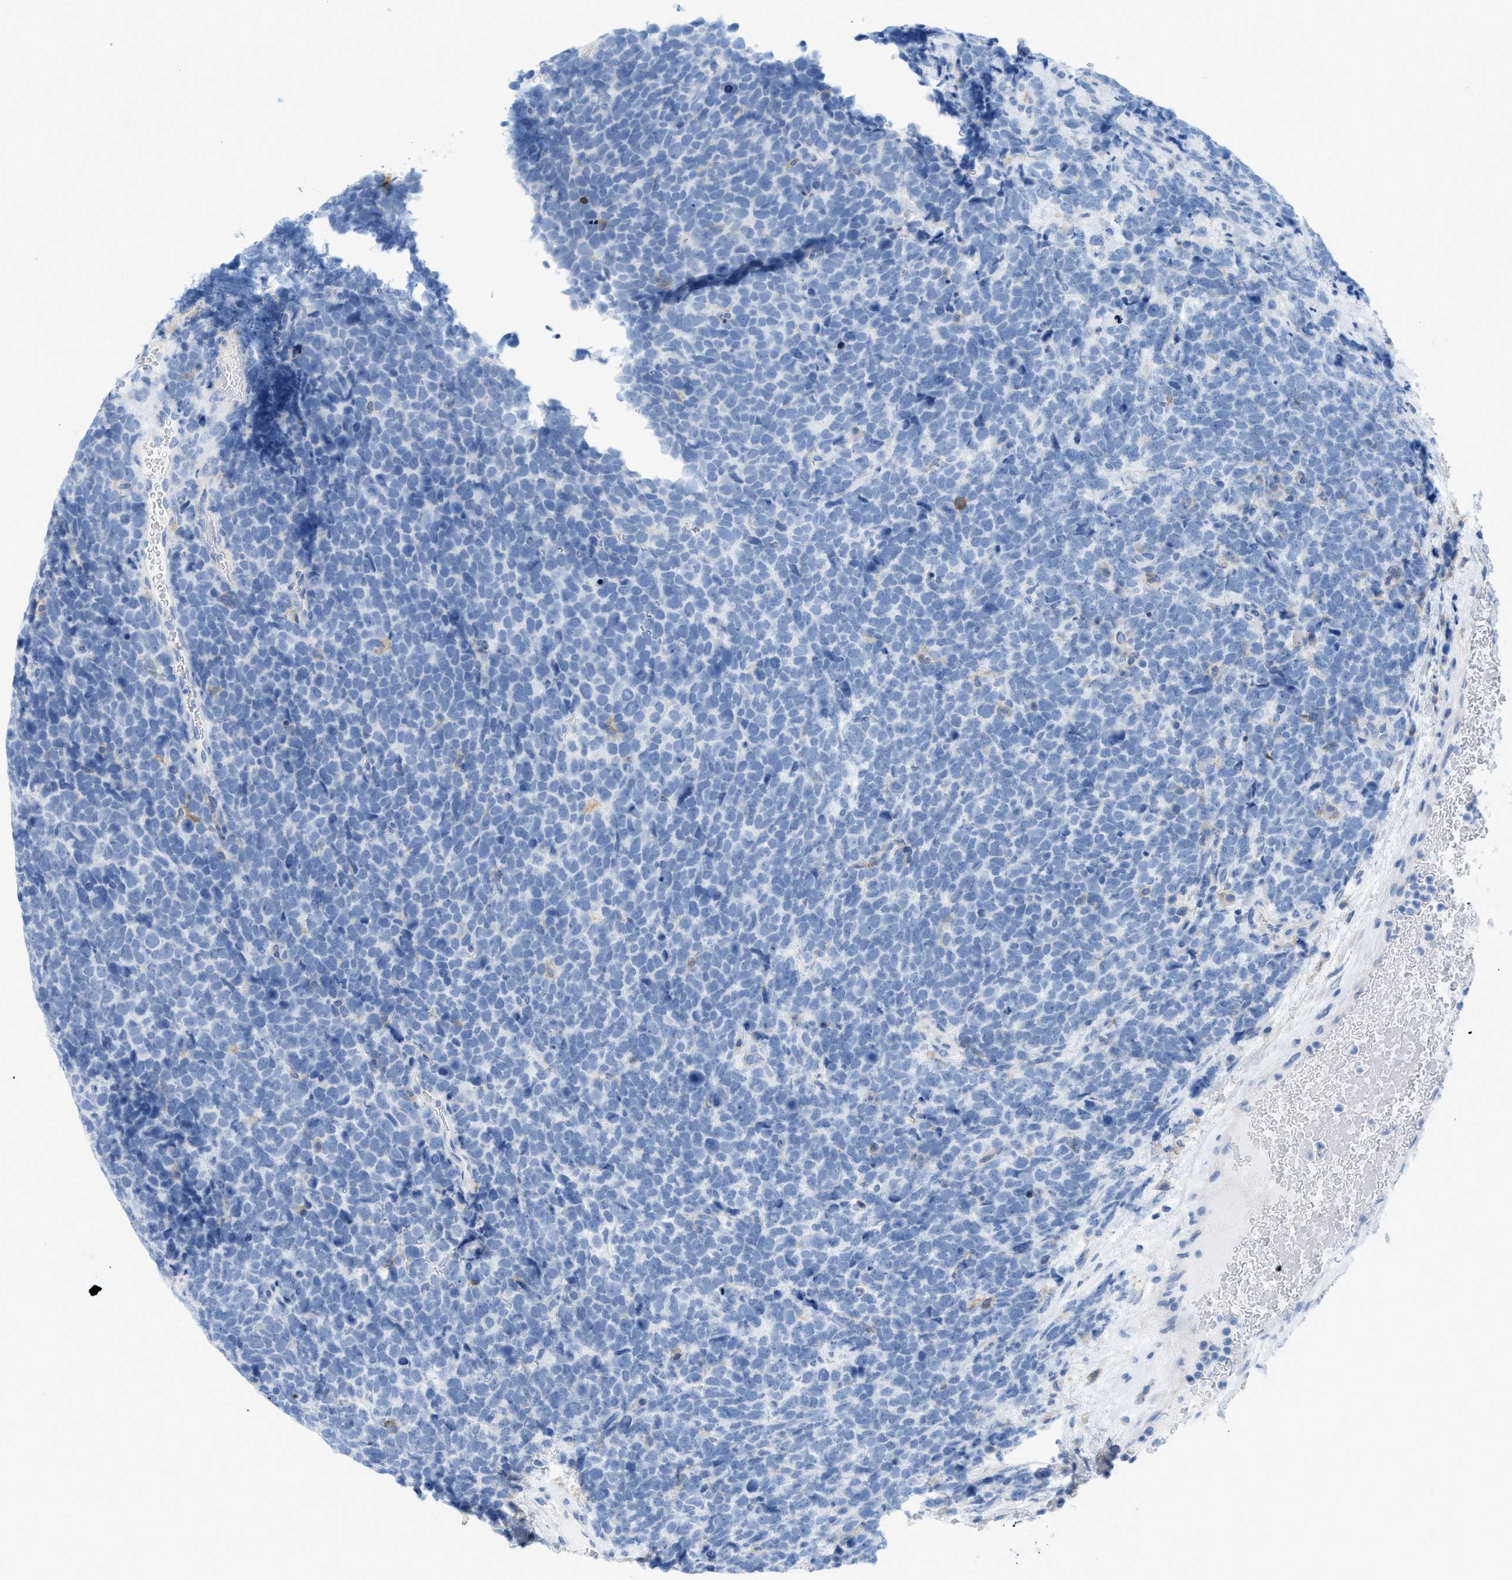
{"staining": {"intensity": "negative", "quantity": "none", "location": "none"}, "tissue": "urothelial cancer", "cell_type": "Tumor cells", "image_type": "cancer", "snomed": [{"axis": "morphology", "description": "Urothelial carcinoma, High grade"}, {"axis": "topography", "description": "Urinary bladder"}], "caption": "This is a micrograph of immunohistochemistry (IHC) staining of urothelial cancer, which shows no expression in tumor cells.", "gene": "SLC3A2", "patient": {"sex": "female", "age": 82}}